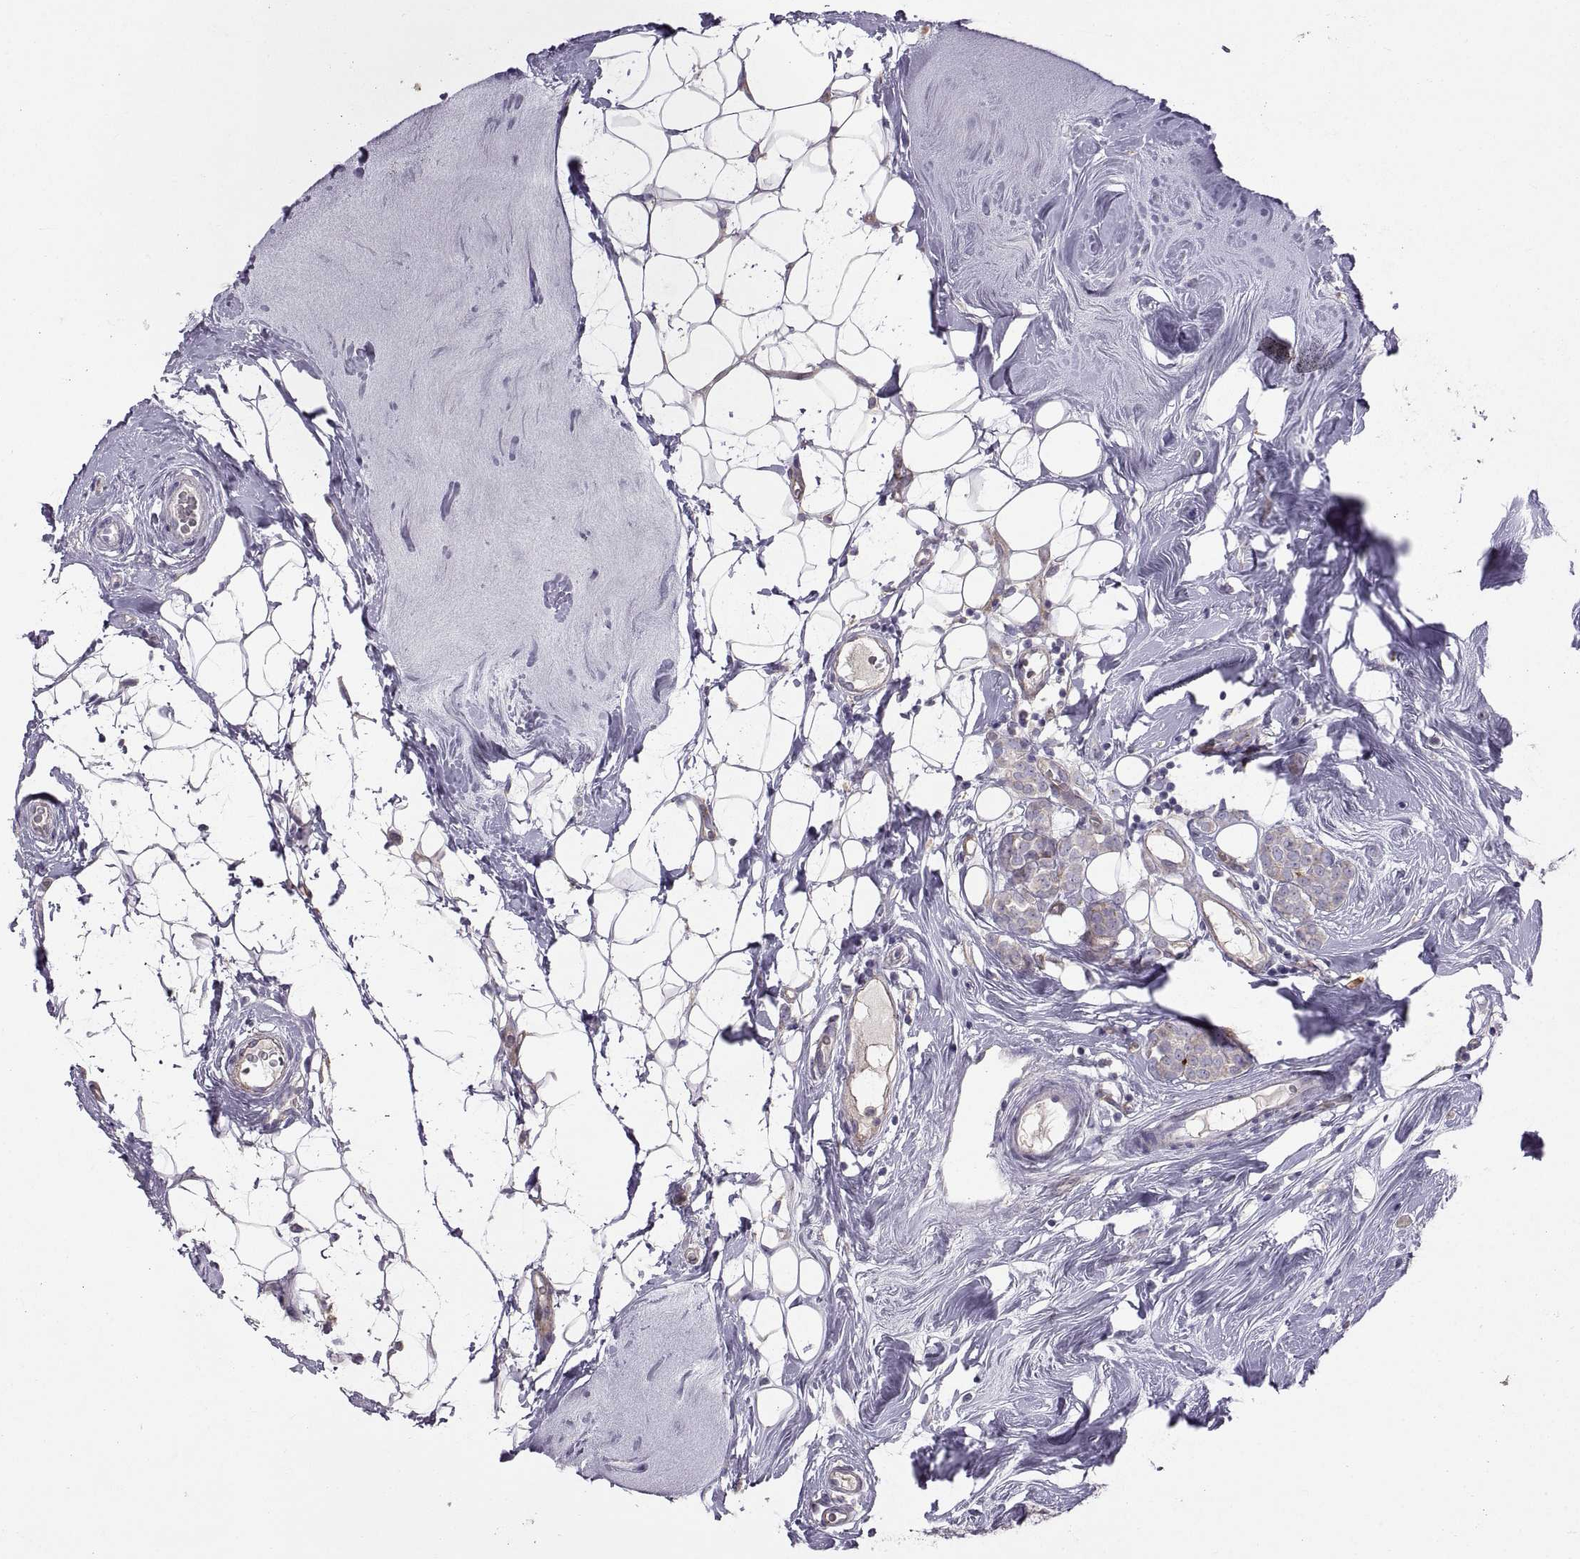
{"staining": {"intensity": "weak", "quantity": "<25%", "location": "cytoplasmic/membranous"}, "tissue": "breast cancer", "cell_type": "Tumor cells", "image_type": "cancer", "snomed": [{"axis": "morphology", "description": "Lobular carcinoma"}, {"axis": "topography", "description": "Breast"}], "caption": "High magnification brightfield microscopy of lobular carcinoma (breast) stained with DAB (3,3'-diaminobenzidine) (brown) and counterstained with hematoxylin (blue): tumor cells show no significant positivity. (DAB immunohistochemistry (IHC) visualized using brightfield microscopy, high magnification).", "gene": "ARSL", "patient": {"sex": "female", "age": 49}}